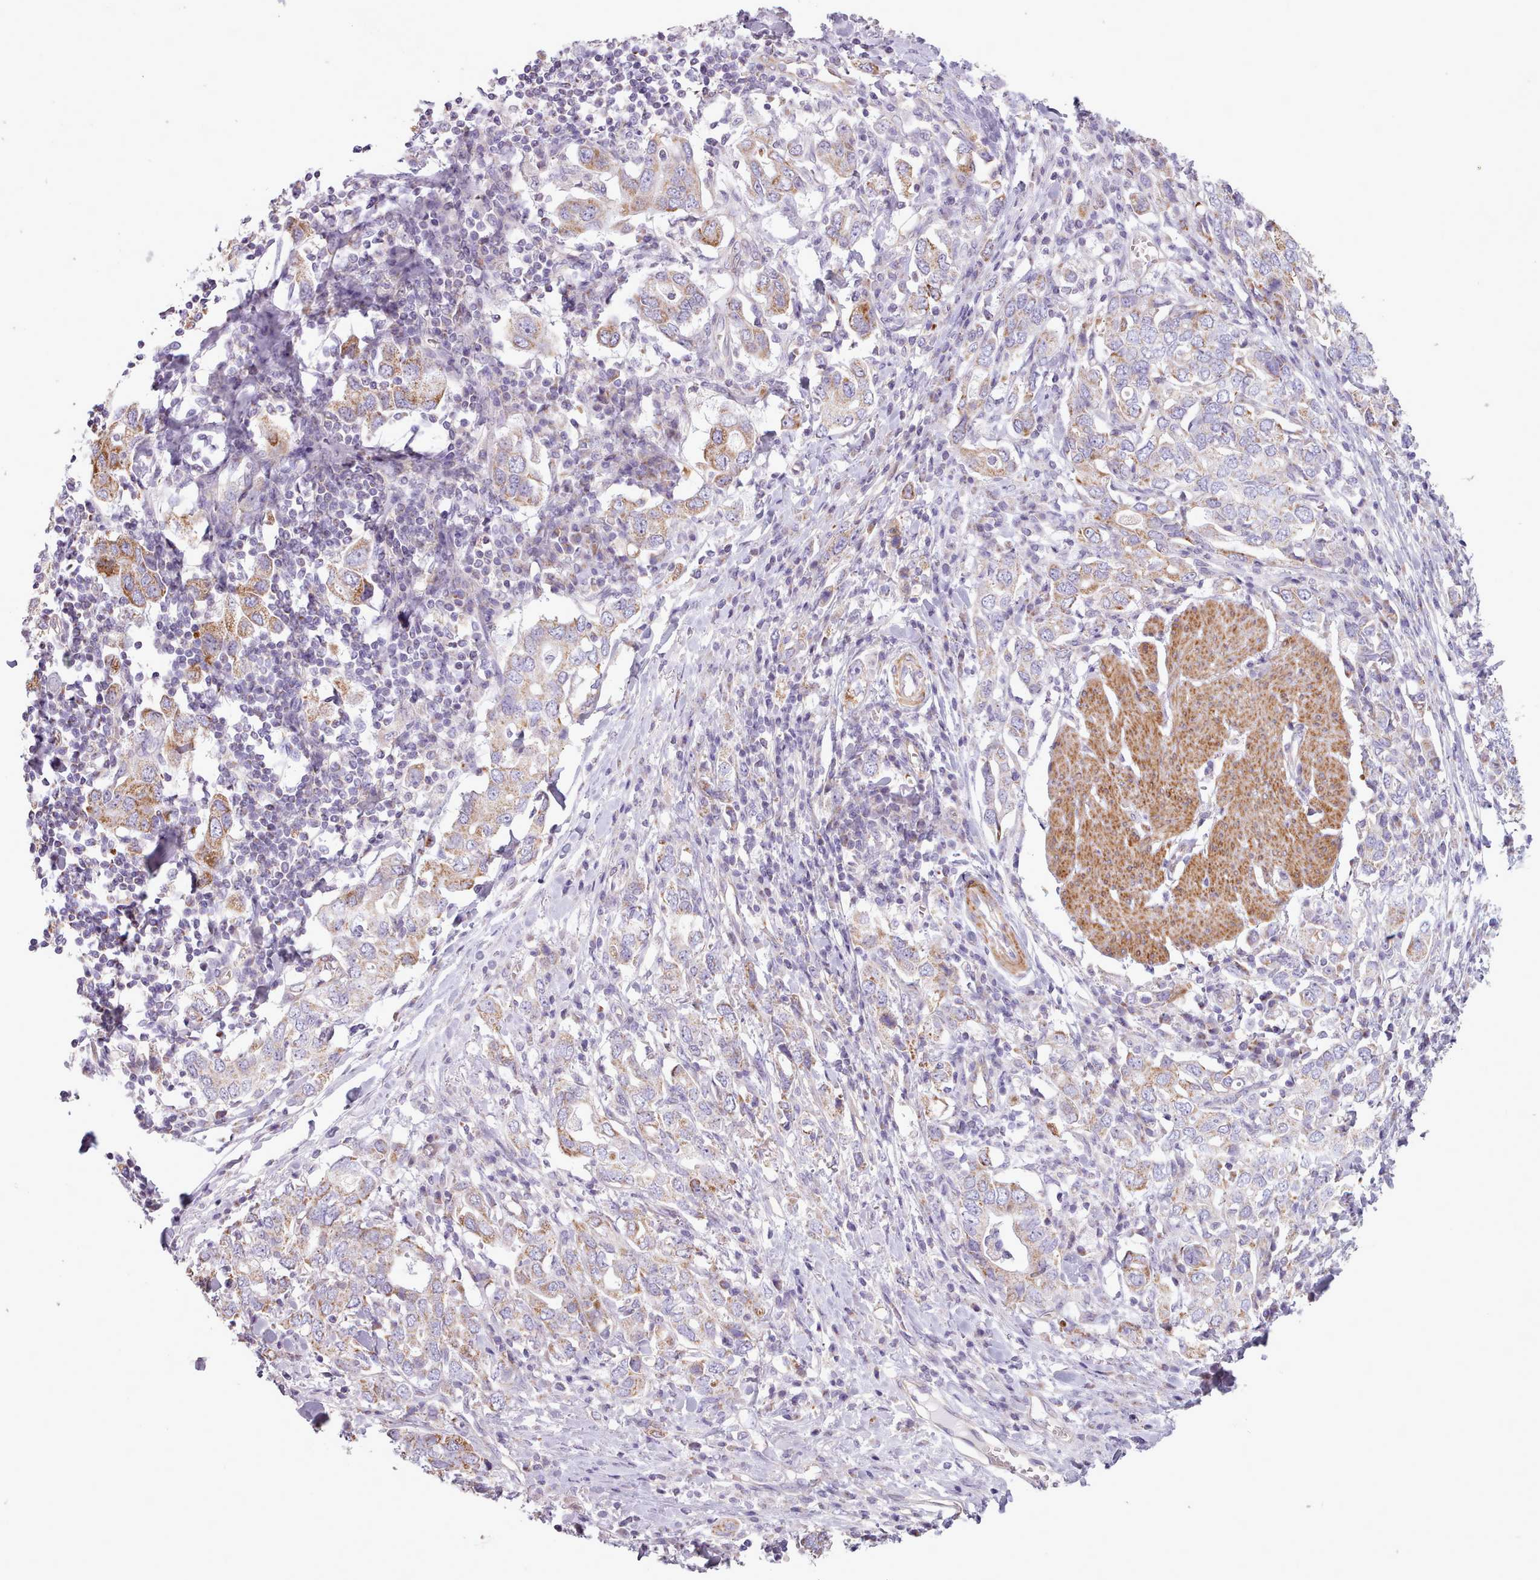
{"staining": {"intensity": "moderate", "quantity": "<25%", "location": "cytoplasmic/membranous"}, "tissue": "stomach cancer", "cell_type": "Tumor cells", "image_type": "cancer", "snomed": [{"axis": "morphology", "description": "Adenocarcinoma, NOS"}, {"axis": "topography", "description": "Stomach, upper"}, {"axis": "topography", "description": "Stomach"}], "caption": "Approximately <25% of tumor cells in human stomach cancer (adenocarcinoma) exhibit moderate cytoplasmic/membranous protein staining as visualized by brown immunohistochemical staining.", "gene": "AVL9", "patient": {"sex": "male", "age": 62}}